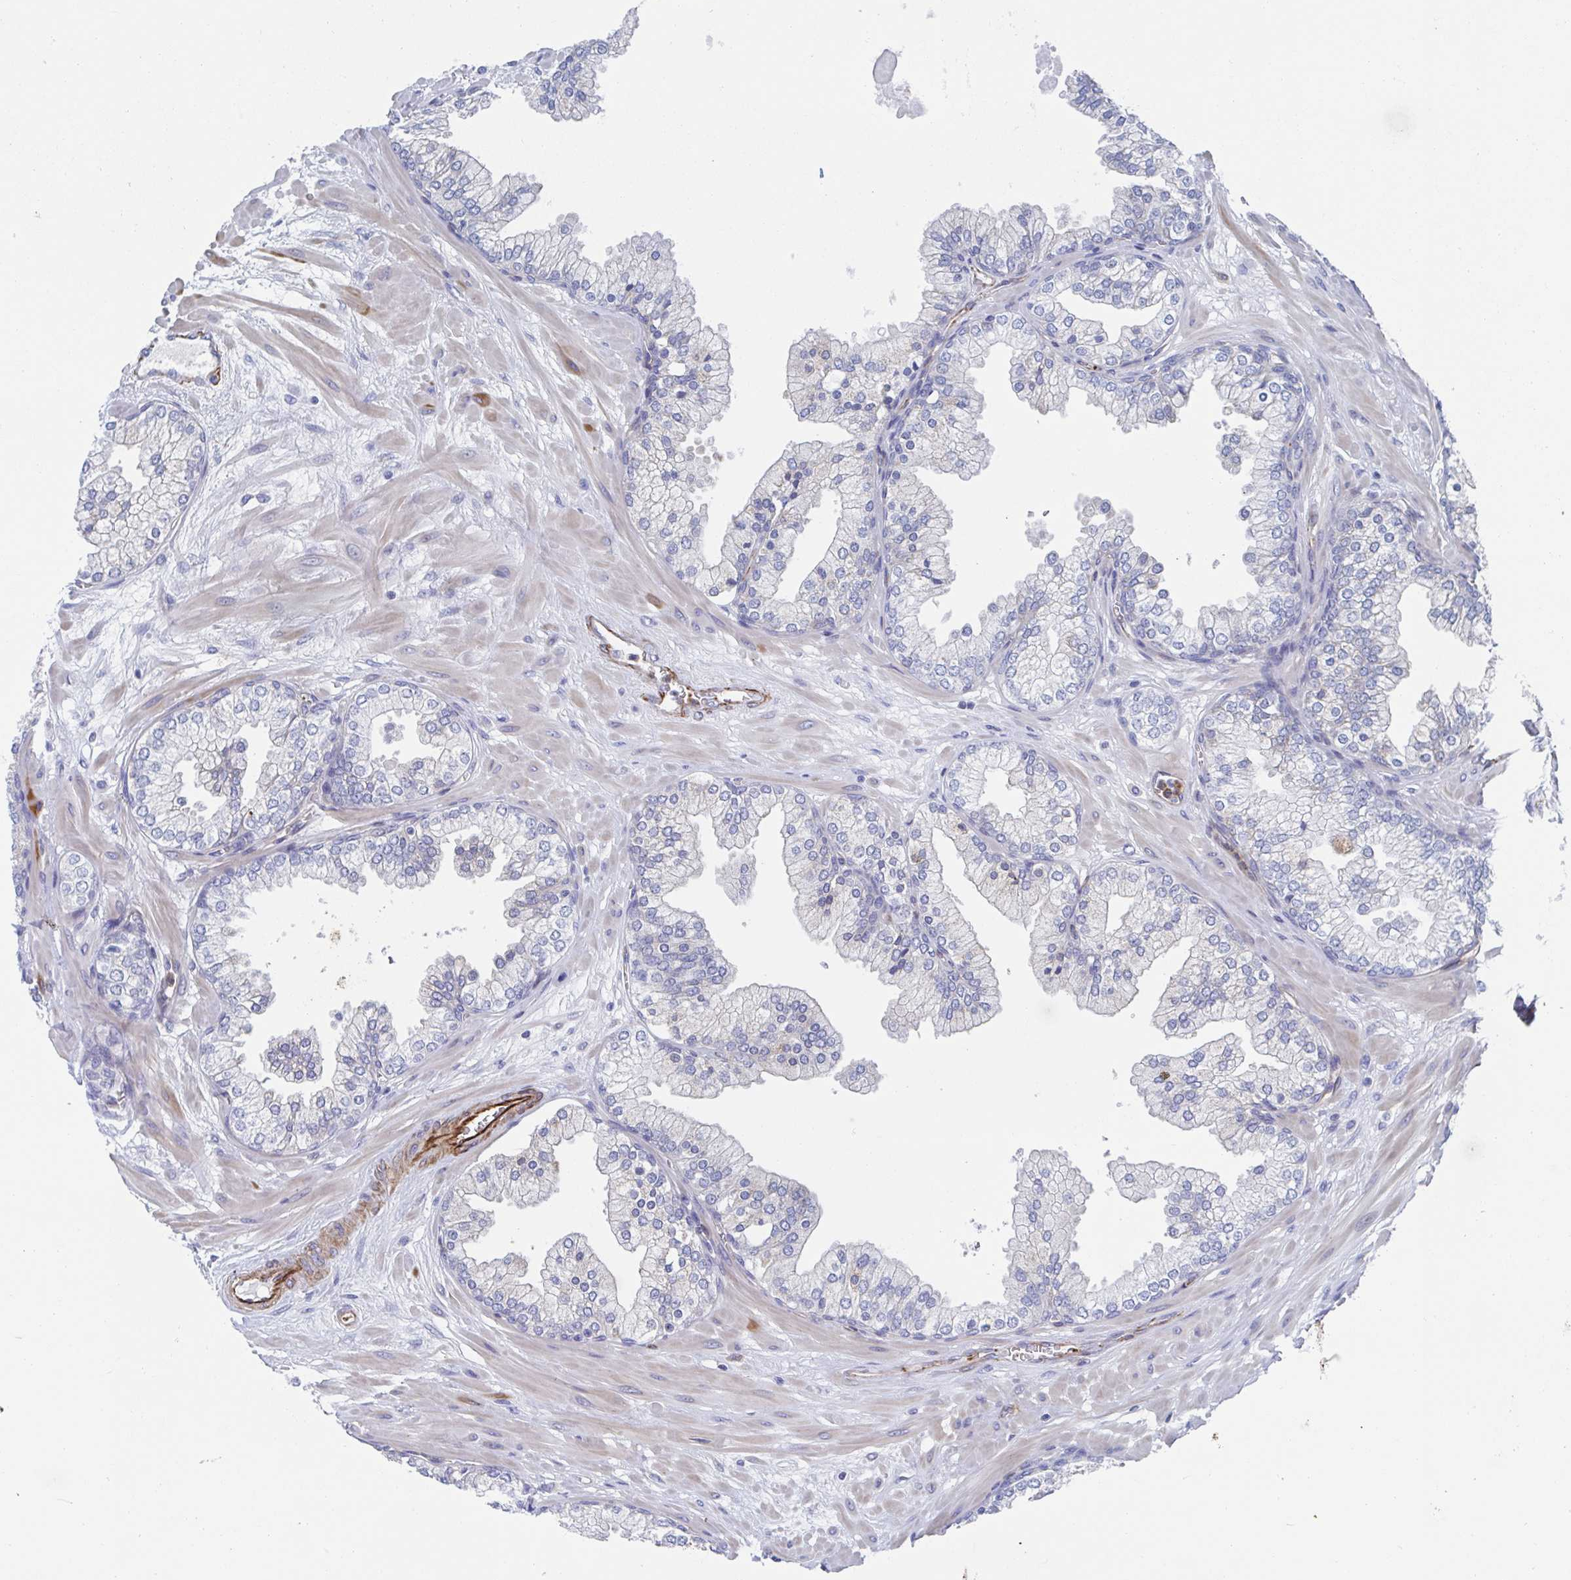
{"staining": {"intensity": "negative", "quantity": "none", "location": "none"}, "tissue": "prostate", "cell_type": "Glandular cells", "image_type": "normal", "snomed": [{"axis": "morphology", "description": "Normal tissue, NOS"}, {"axis": "topography", "description": "Prostate"}, {"axis": "topography", "description": "Peripheral nerve tissue"}], "caption": "Immunohistochemical staining of benign human prostate exhibits no significant staining in glandular cells.", "gene": "KLC3", "patient": {"sex": "male", "age": 61}}